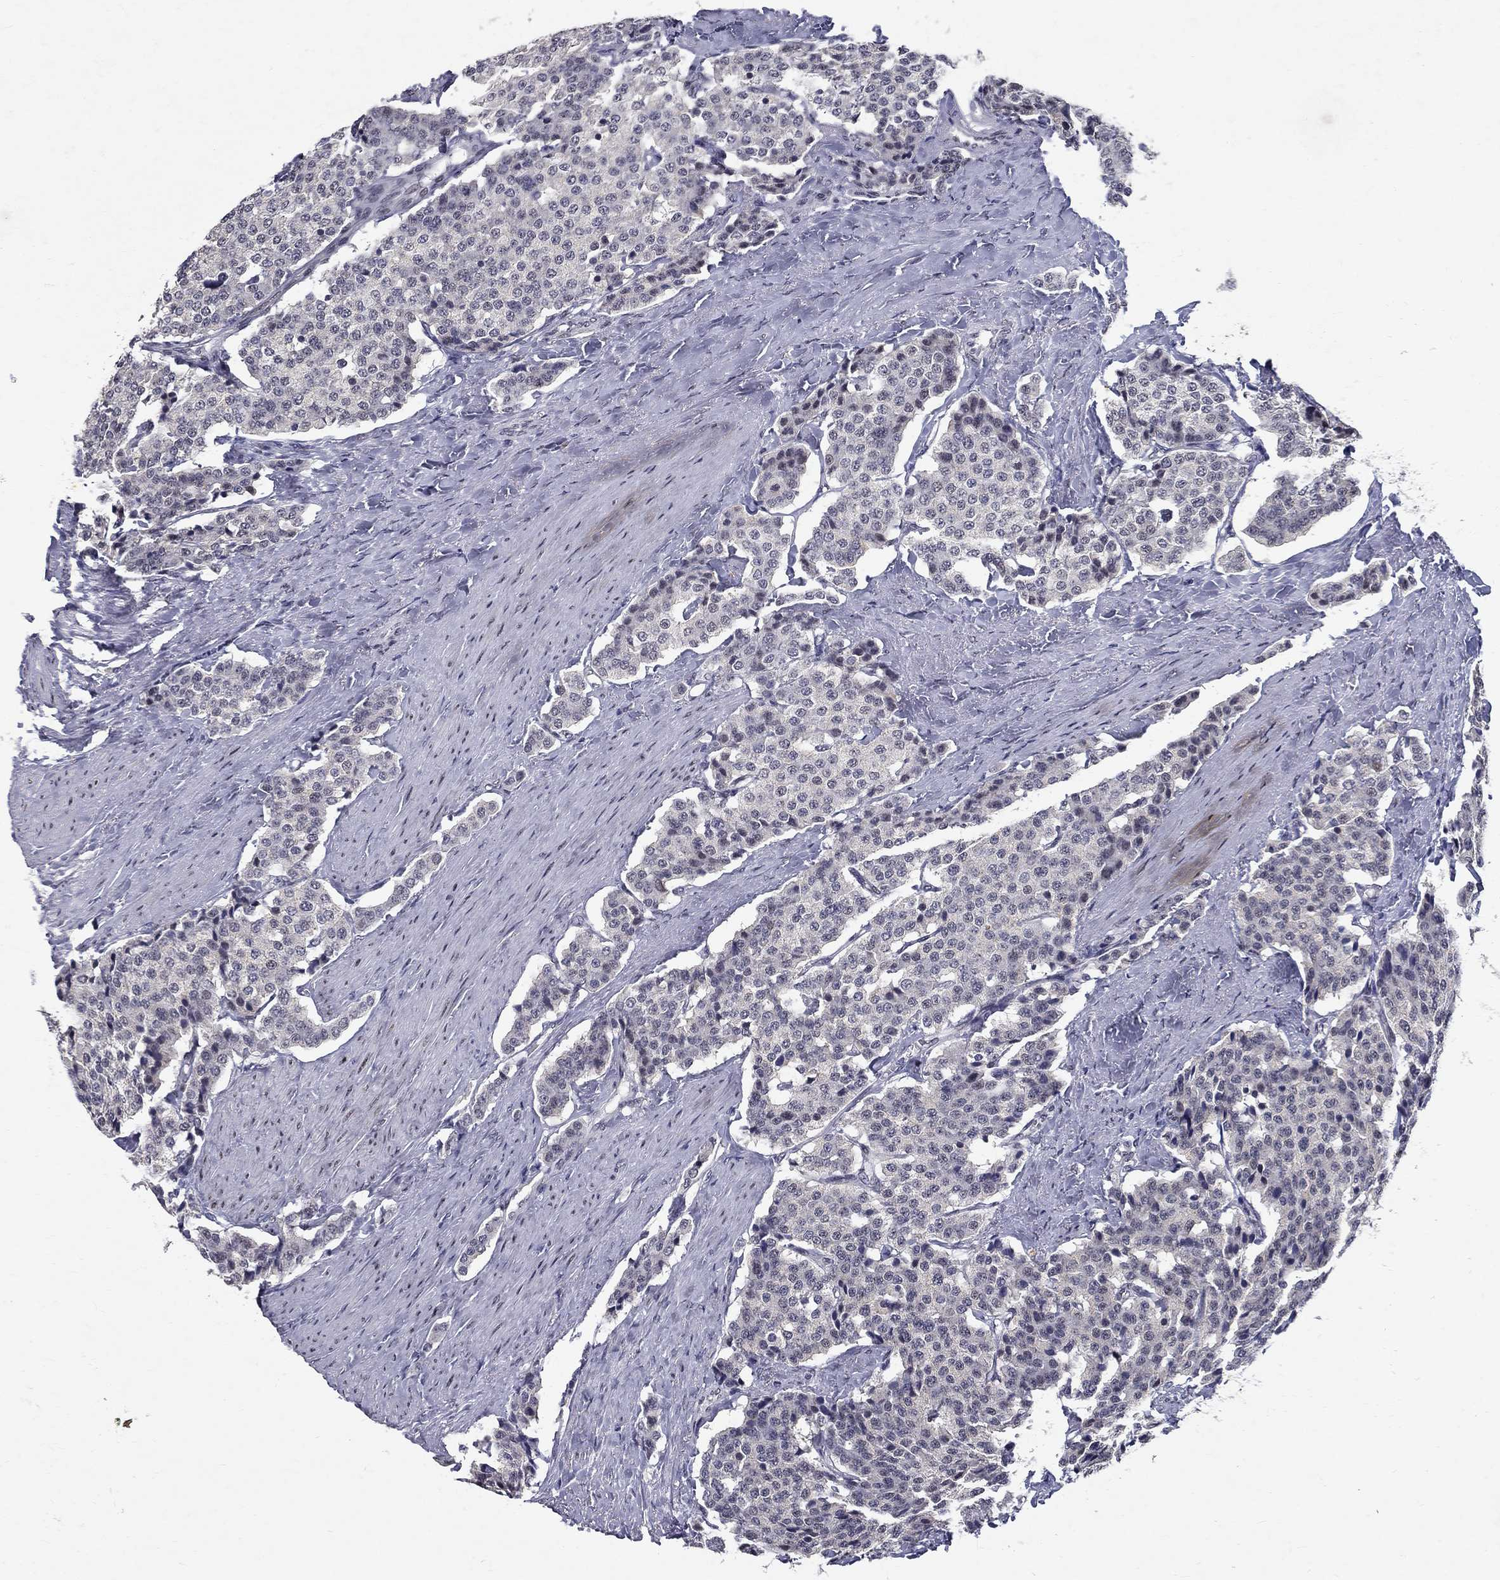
{"staining": {"intensity": "negative", "quantity": "none", "location": "none"}, "tissue": "carcinoid", "cell_type": "Tumor cells", "image_type": "cancer", "snomed": [{"axis": "morphology", "description": "Carcinoid, malignant, NOS"}, {"axis": "topography", "description": "Small intestine"}], "caption": "Human carcinoid stained for a protein using immunohistochemistry (IHC) displays no staining in tumor cells.", "gene": "RBFOX1", "patient": {"sex": "female", "age": 58}}